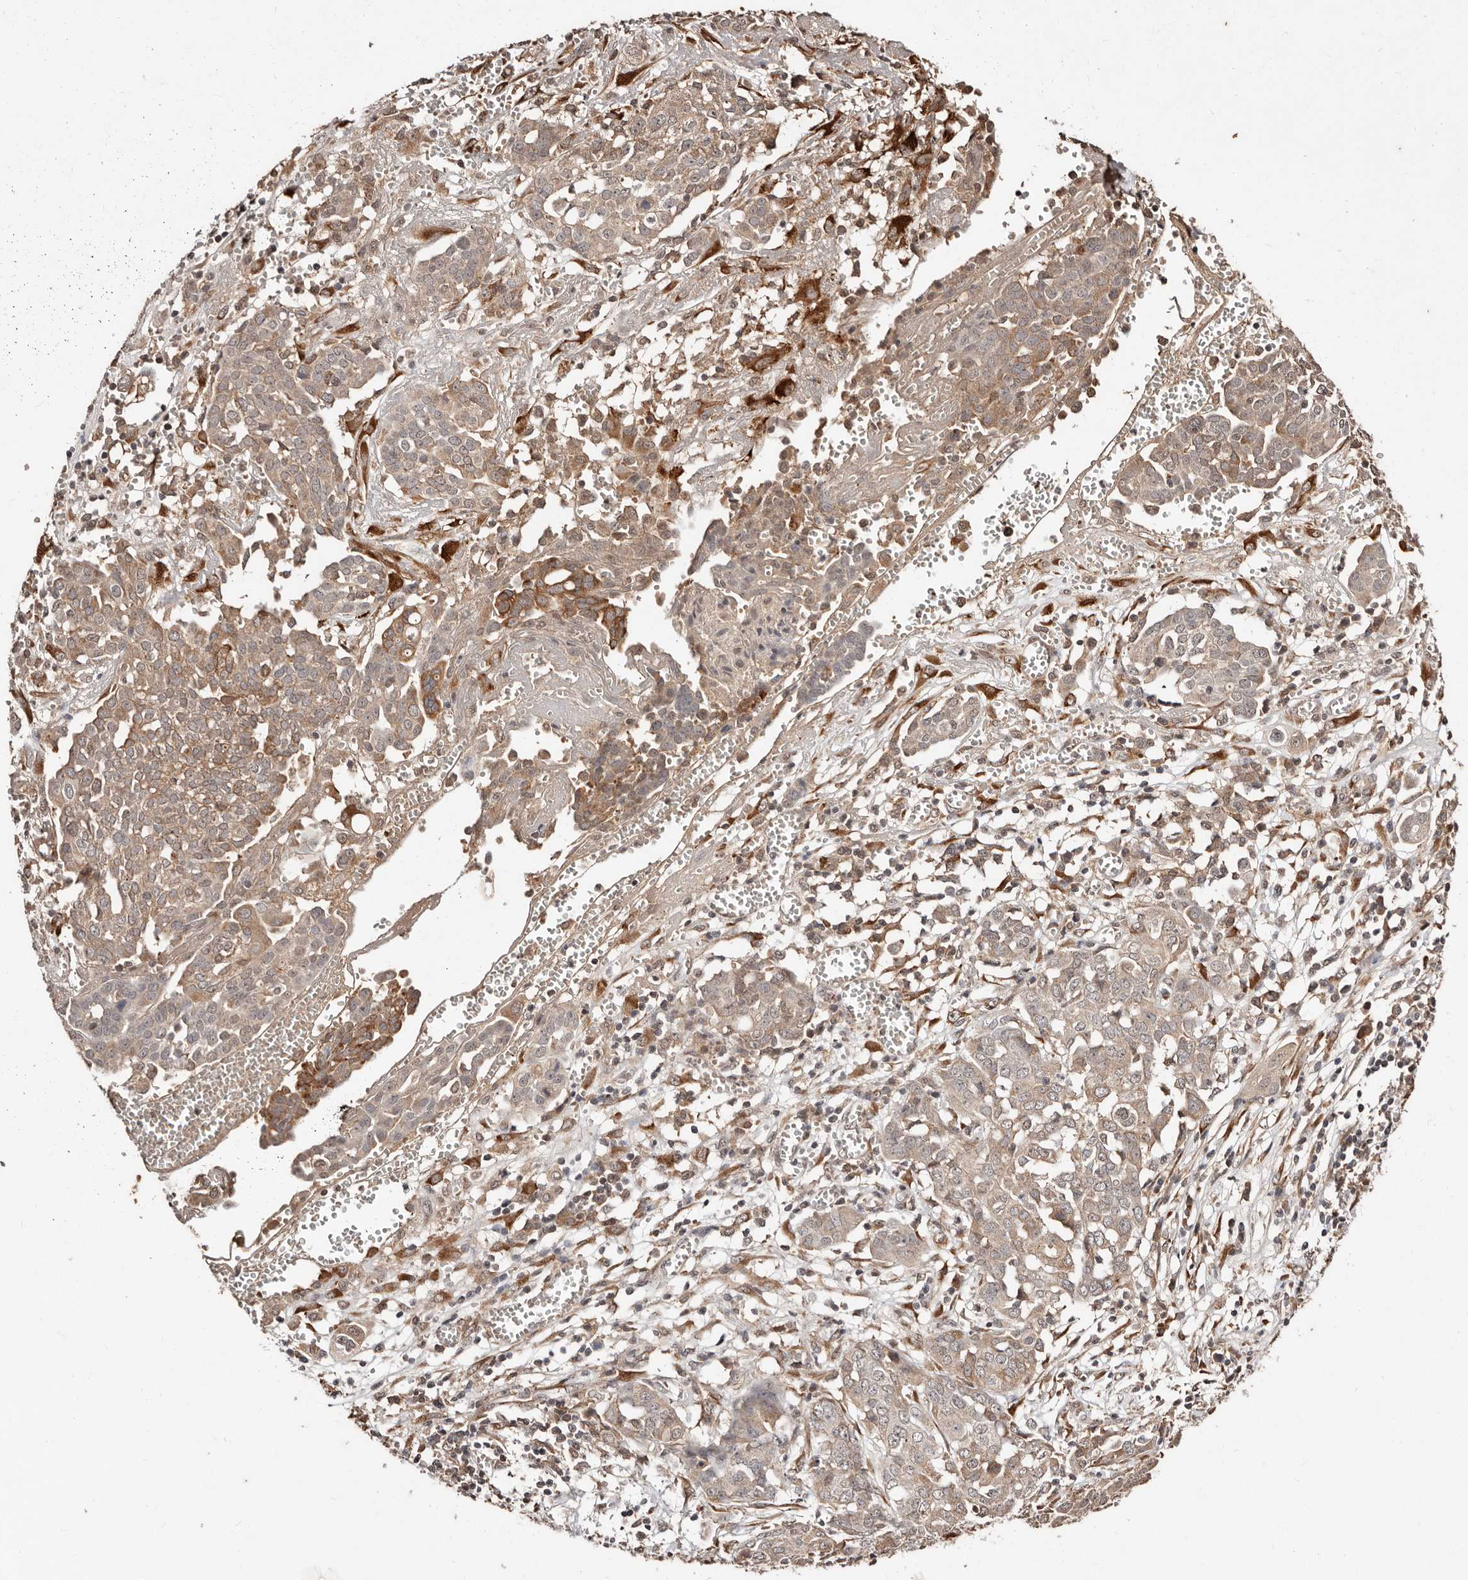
{"staining": {"intensity": "moderate", "quantity": ">75%", "location": "cytoplasmic/membranous"}, "tissue": "ovarian cancer", "cell_type": "Tumor cells", "image_type": "cancer", "snomed": [{"axis": "morphology", "description": "Cystadenocarcinoma, serous, NOS"}, {"axis": "topography", "description": "Soft tissue"}, {"axis": "topography", "description": "Ovary"}], "caption": "Protein analysis of ovarian cancer (serous cystadenocarcinoma) tissue exhibits moderate cytoplasmic/membranous expression in approximately >75% of tumor cells.", "gene": "BICRAL", "patient": {"sex": "female", "age": 57}}